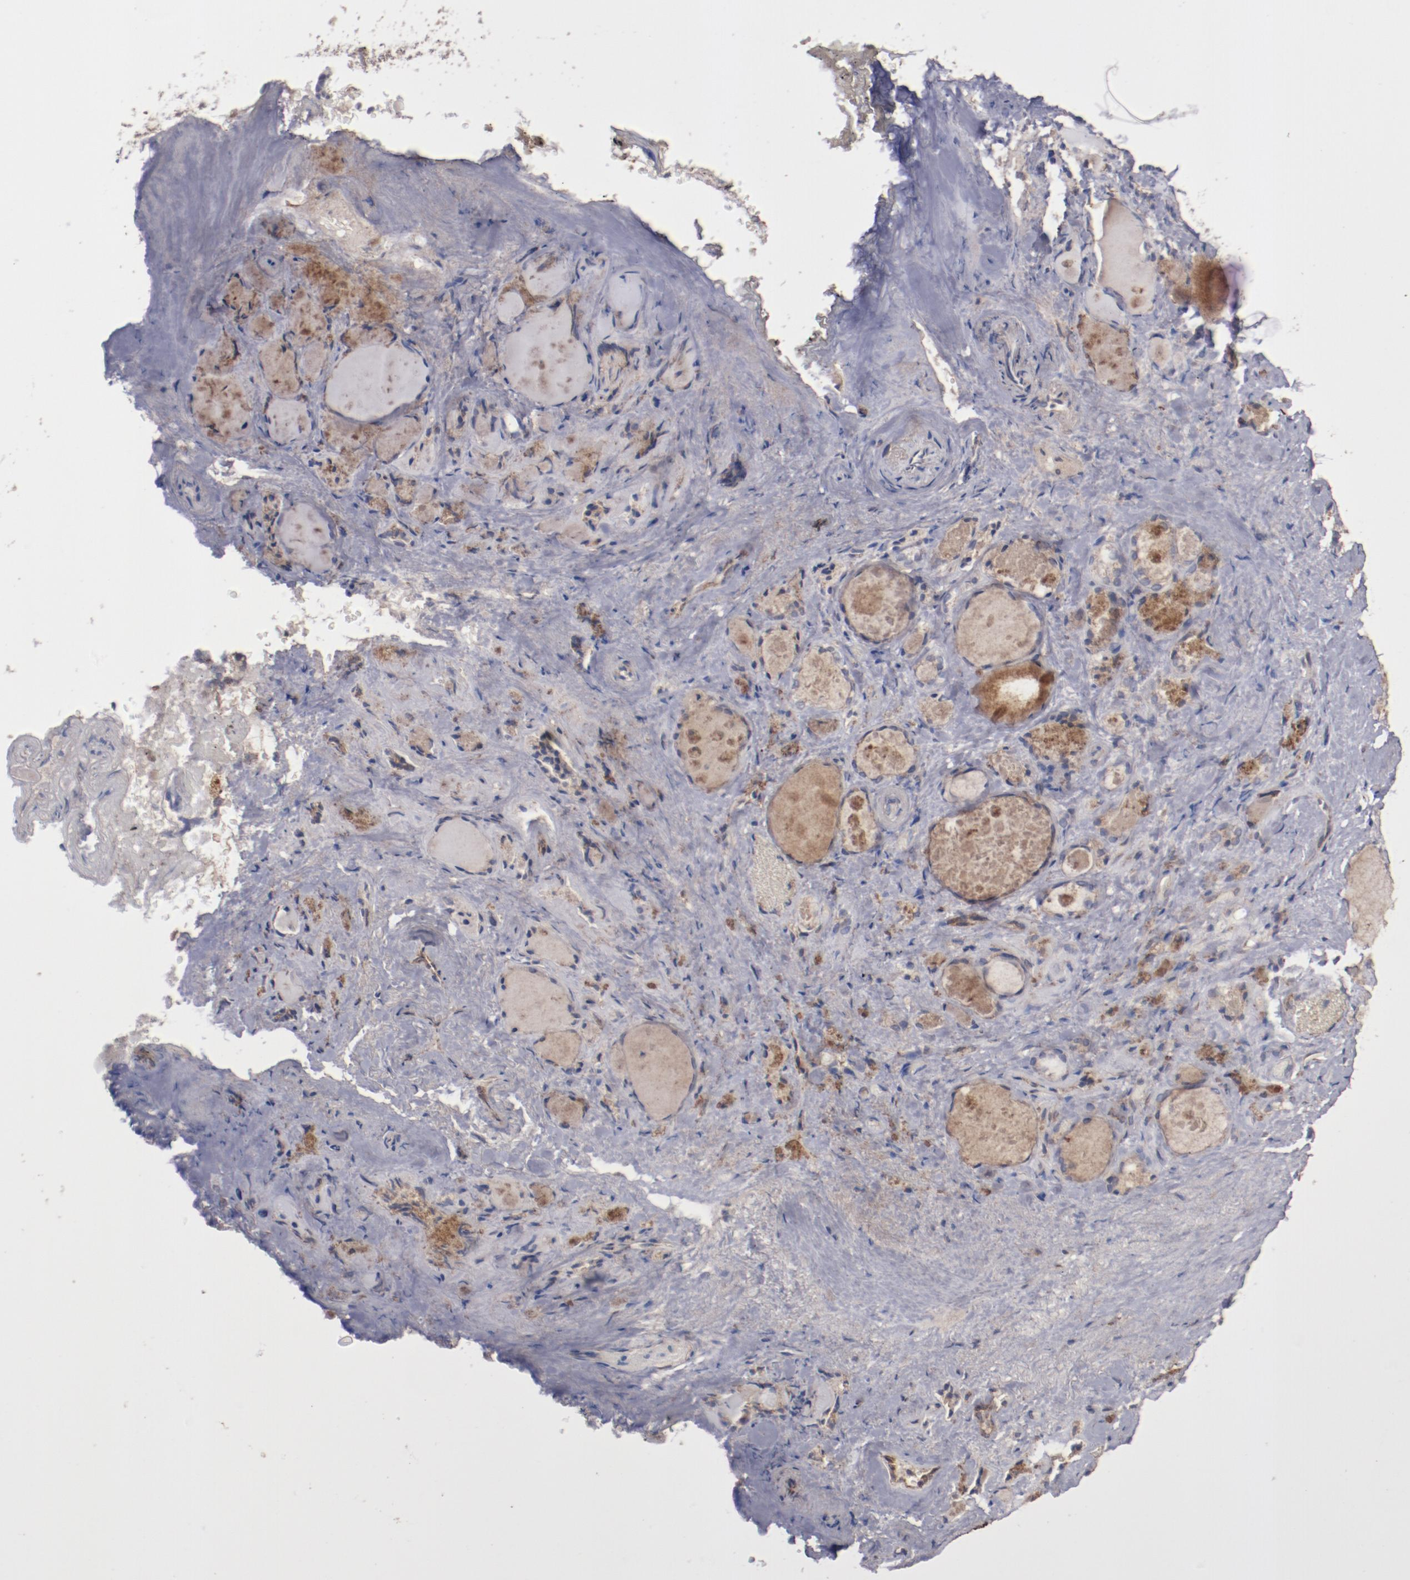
{"staining": {"intensity": "weak", "quantity": ">75%", "location": "cytoplasmic/membranous"}, "tissue": "thyroid gland", "cell_type": "Glandular cells", "image_type": "normal", "snomed": [{"axis": "morphology", "description": "Normal tissue, NOS"}, {"axis": "topography", "description": "Thyroid gland"}], "caption": "This image demonstrates IHC staining of unremarkable thyroid gland, with low weak cytoplasmic/membranous expression in about >75% of glandular cells.", "gene": "DIPK2B", "patient": {"sex": "female", "age": 75}}